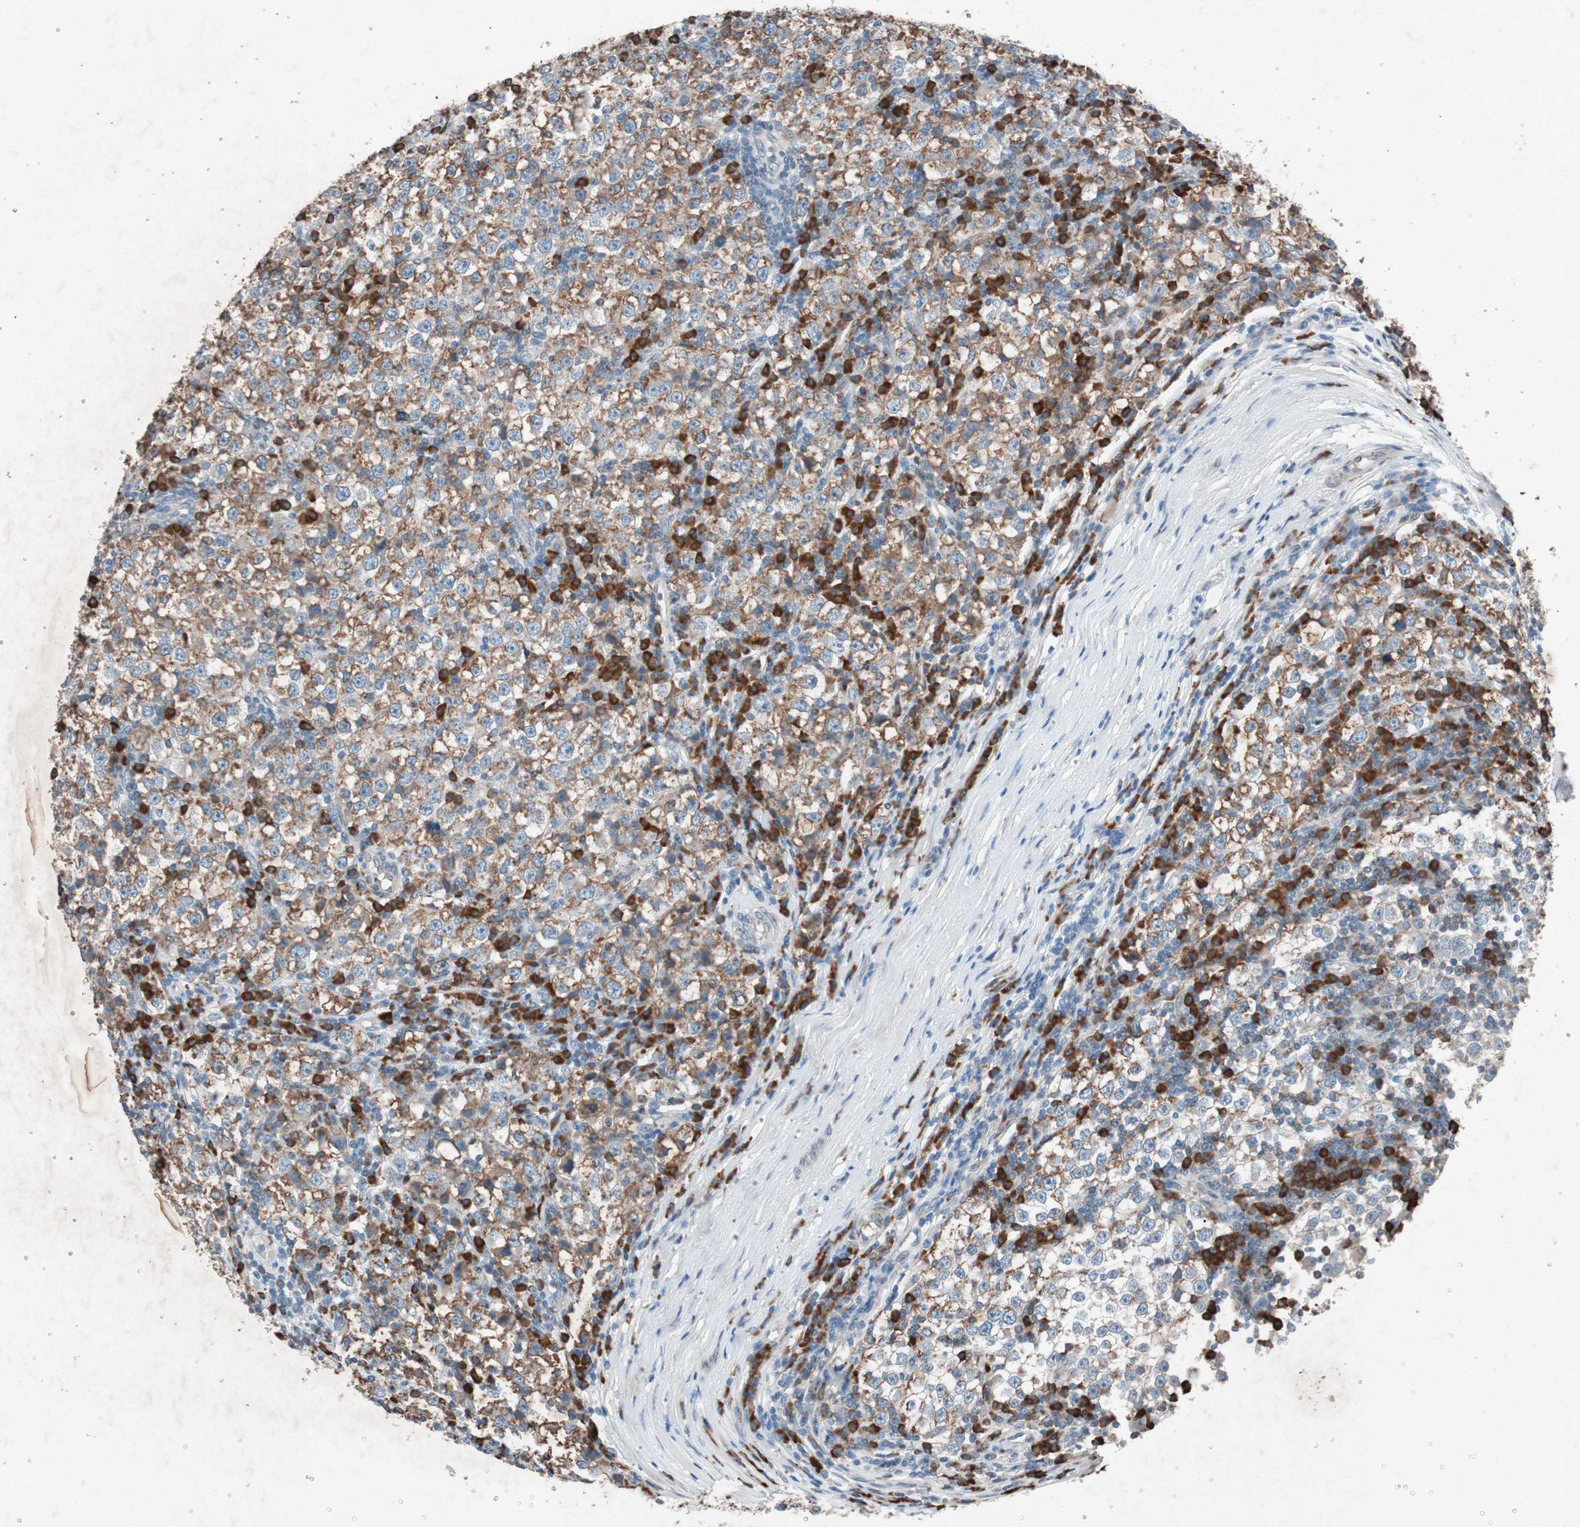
{"staining": {"intensity": "moderate", "quantity": "25%-75%", "location": "cytoplasmic/membranous"}, "tissue": "testis cancer", "cell_type": "Tumor cells", "image_type": "cancer", "snomed": [{"axis": "morphology", "description": "Seminoma, NOS"}, {"axis": "topography", "description": "Testis"}], "caption": "Human testis cancer (seminoma) stained for a protein (brown) shows moderate cytoplasmic/membranous positive staining in about 25%-75% of tumor cells.", "gene": "GRB7", "patient": {"sex": "male", "age": 65}}